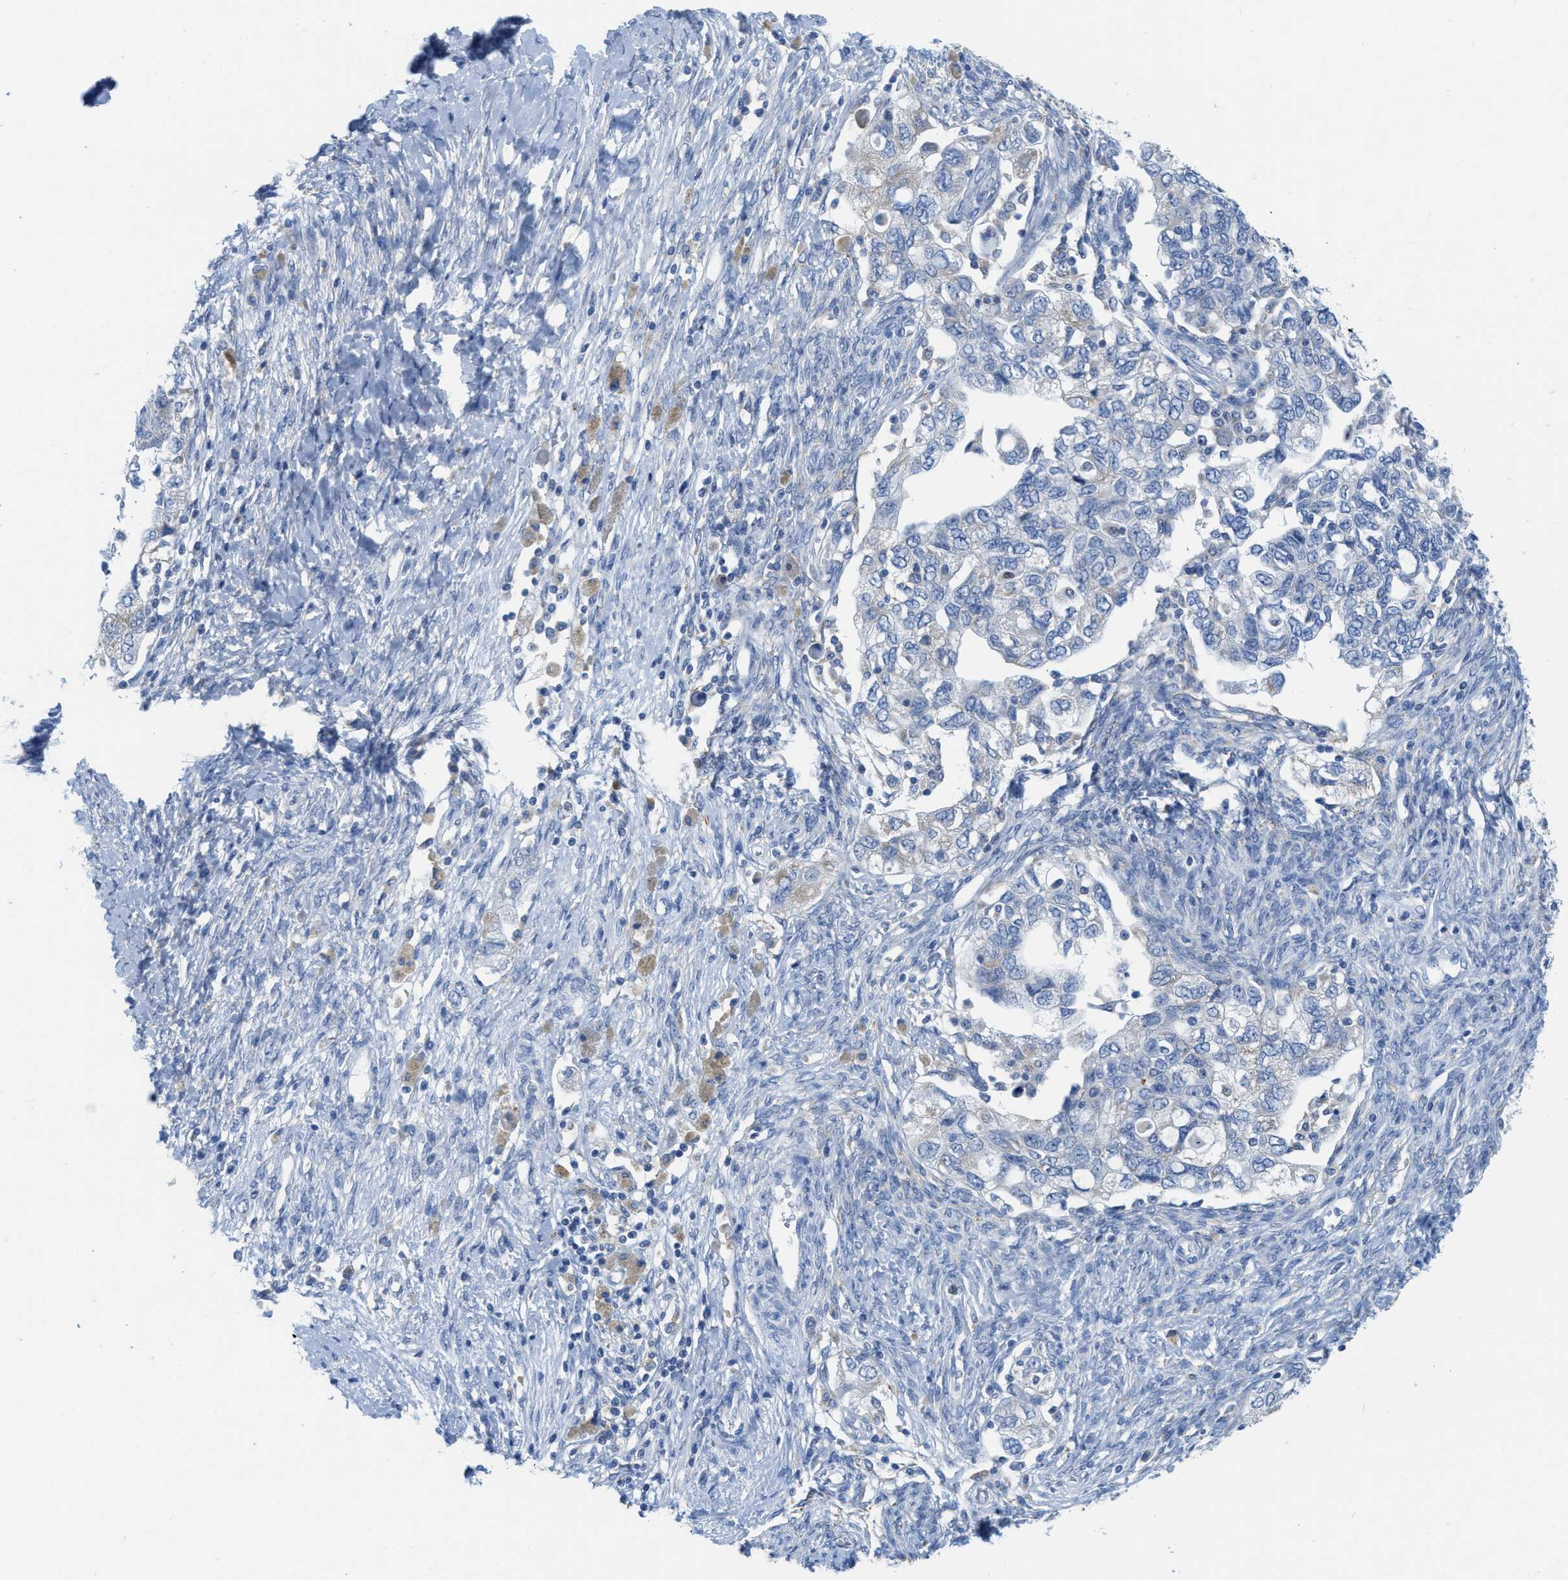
{"staining": {"intensity": "negative", "quantity": "none", "location": "none"}, "tissue": "ovarian cancer", "cell_type": "Tumor cells", "image_type": "cancer", "snomed": [{"axis": "morphology", "description": "Carcinoma, NOS"}, {"axis": "morphology", "description": "Cystadenocarcinoma, serous, NOS"}, {"axis": "topography", "description": "Ovary"}], "caption": "There is no significant positivity in tumor cells of ovarian carcinoma.", "gene": "PTDSS1", "patient": {"sex": "female", "age": 69}}